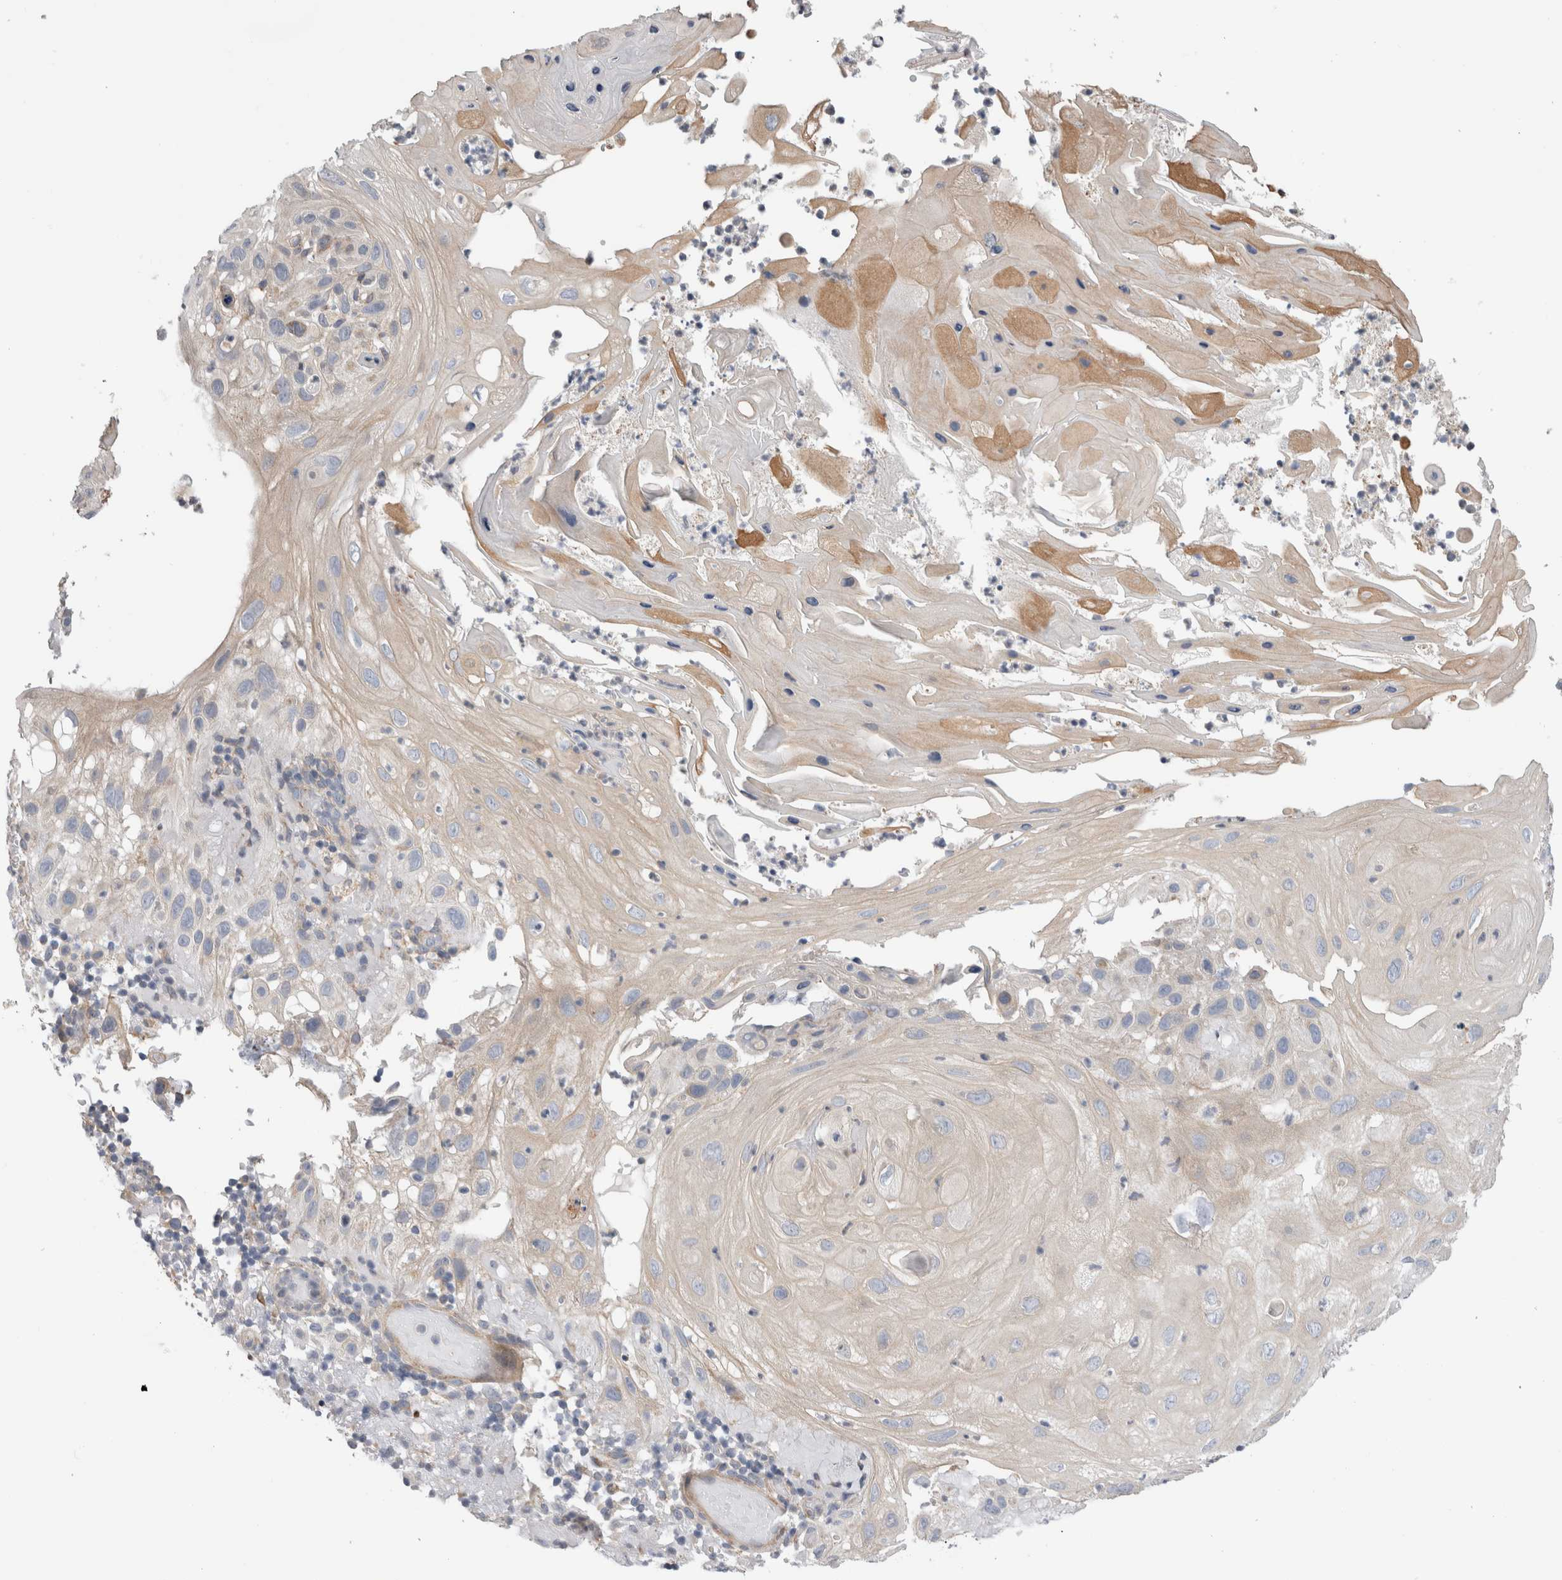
{"staining": {"intensity": "negative", "quantity": "none", "location": "none"}, "tissue": "skin cancer", "cell_type": "Tumor cells", "image_type": "cancer", "snomed": [{"axis": "morphology", "description": "Squamous cell carcinoma, NOS"}, {"axis": "topography", "description": "Skin"}], "caption": "An immunohistochemistry (IHC) micrograph of skin cancer is shown. There is no staining in tumor cells of skin cancer.", "gene": "SMAP2", "patient": {"sex": "female", "age": 96}}